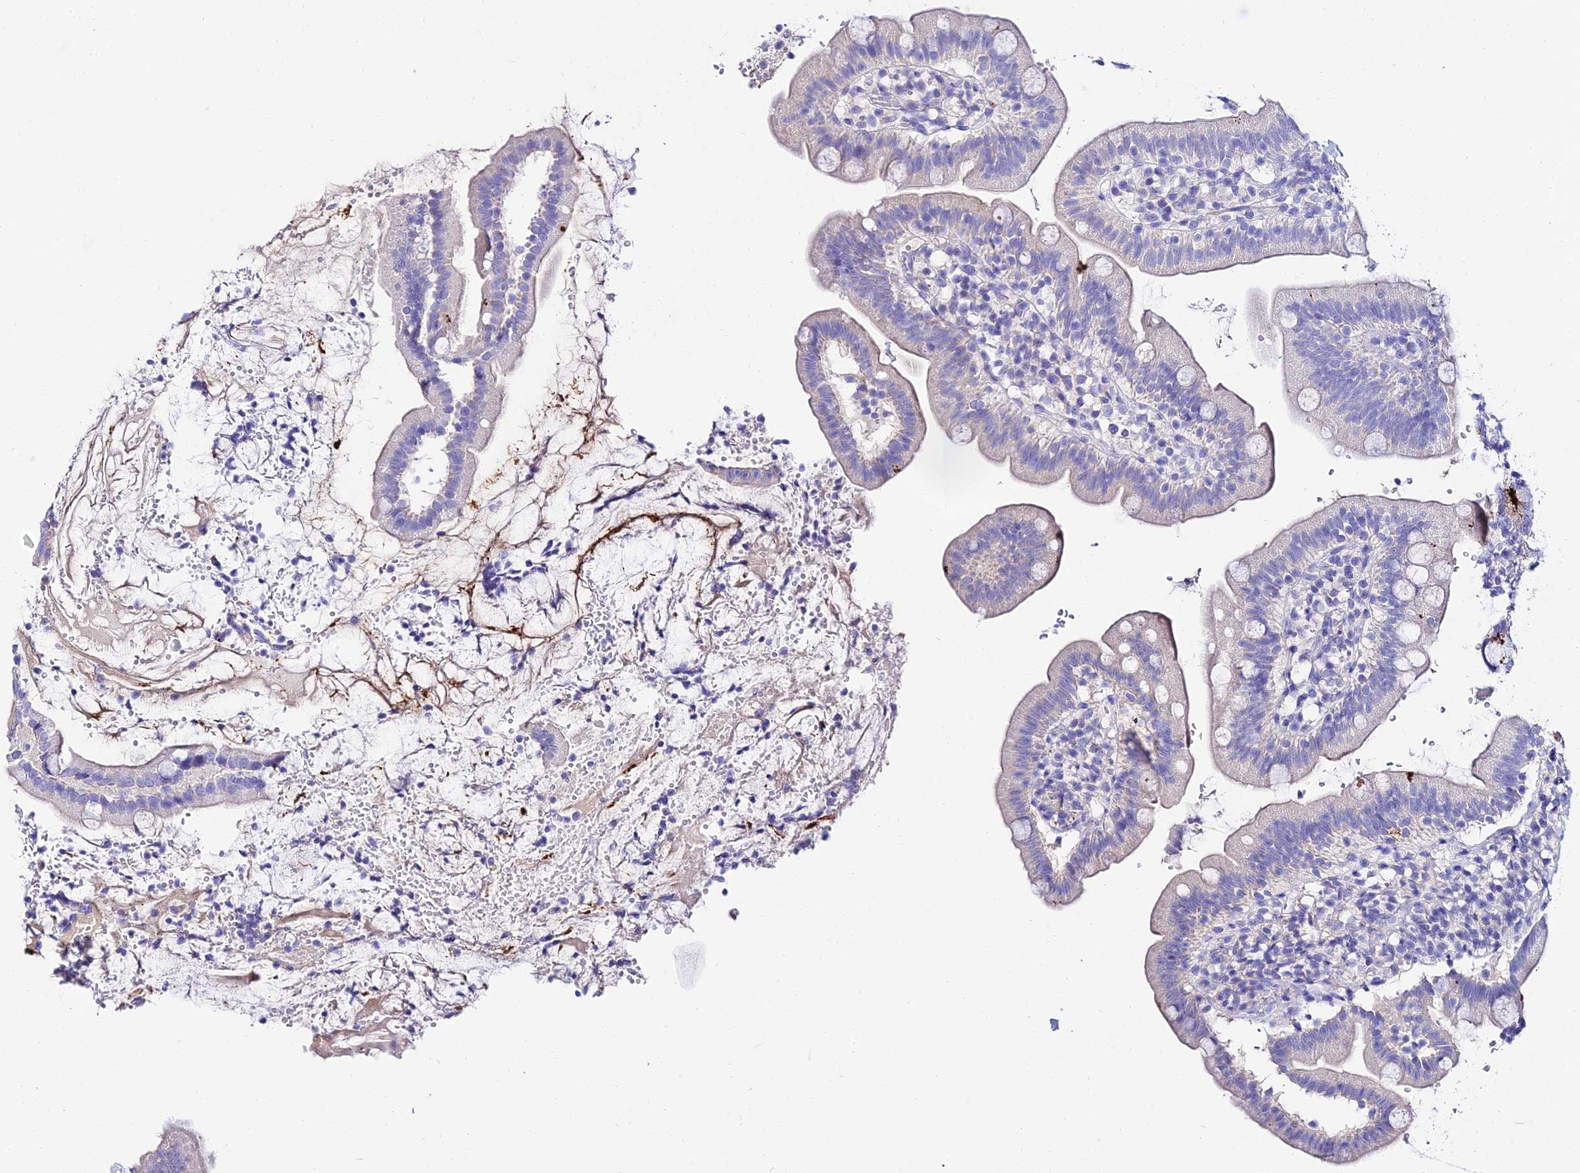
{"staining": {"intensity": "strong", "quantity": "<25%", "location": "cytoplasmic/membranous"}, "tissue": "duodenum", "cell_type": "Glandular cells", "image_type": "normal", "snomed": [{"axis": "morphology", "description": "Normal tissue, NOS"}, {"axis": "topography", "description": "Duodenum"}], "caption": "This is a micrograph of immunohistochemistry (IHC) staining of unremarkable duodenum, which shows strong staining in the cytoplasmic/membranous of glandular cells.", "gene": "TMEM117", "patient": {"sex": "female", "age": 67}}